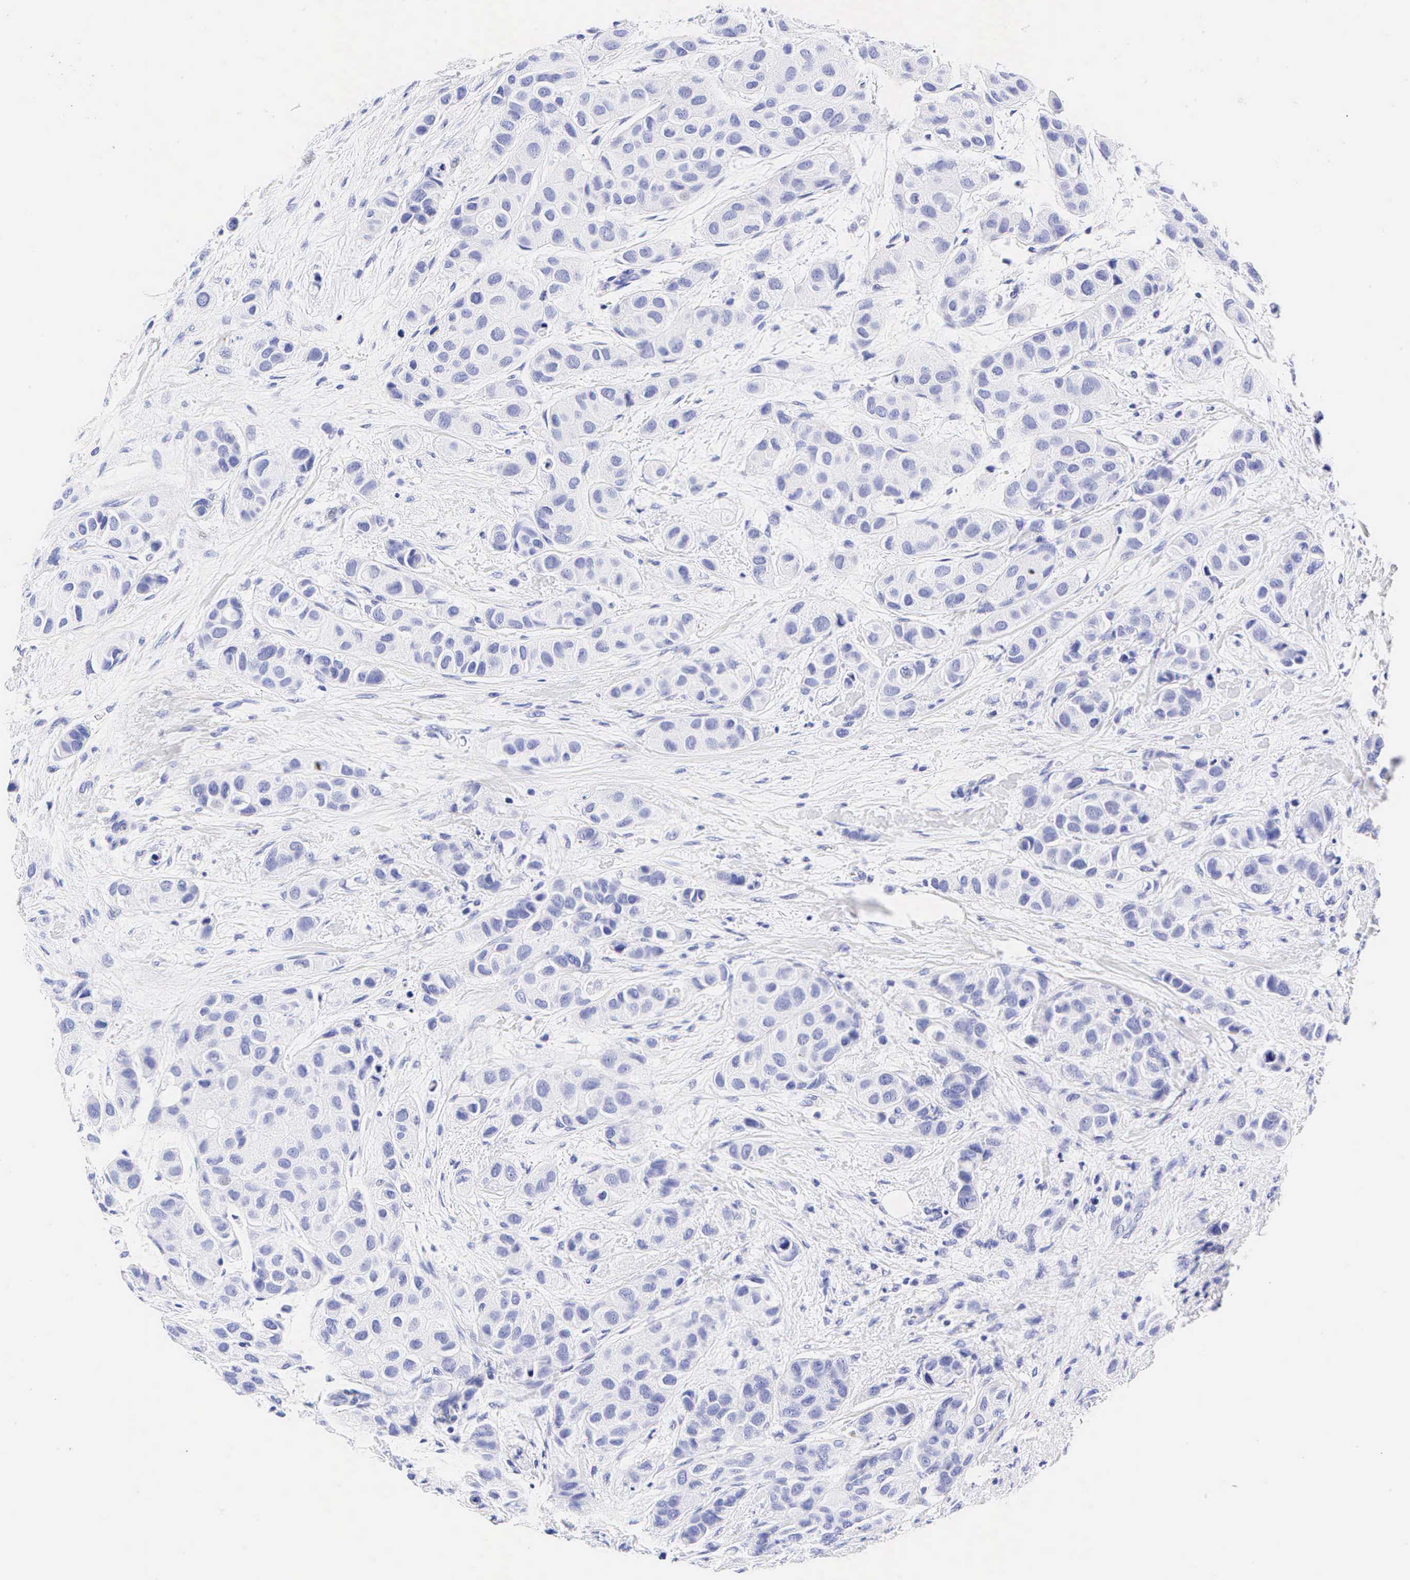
{"staining": {"intensity": "negative", "quantity": "none", "location": "none"}, "tissue": "breast cancer", "cell_type": "Tumor cells", "image_type": "cancer", "snomed": [{"axis": "morphology", "description": "Duct carcinoma"}, {"axis": "topography", "description": "Breast"}], "caption": "Photomicrograph shows no significant protein staining in tumor cells of breast cancer (invasive ductal carcinoma).", "gene": "CALD1", "patient": {"sex": "female", "age": 68}}